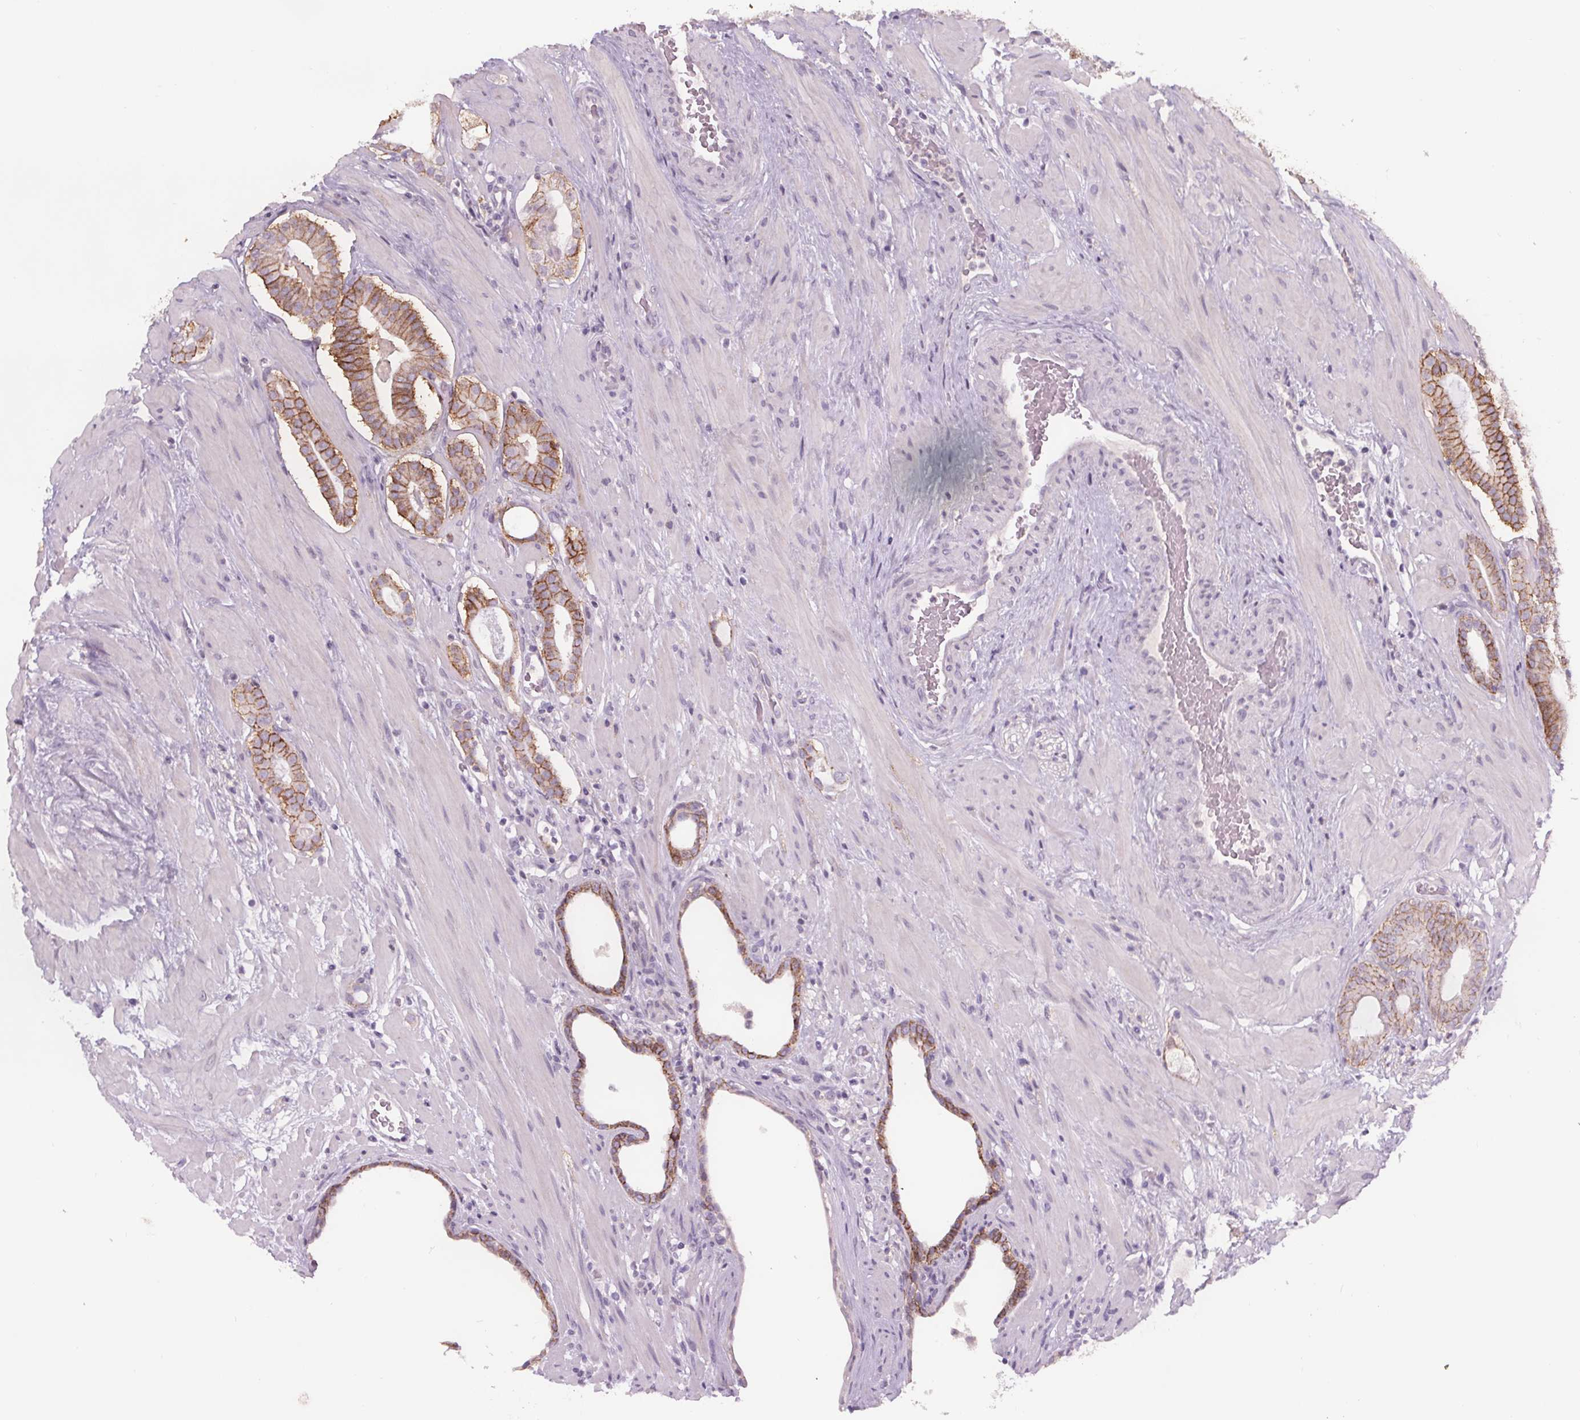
{"staining": {"intensity": "moderate", "quantity": ">75%", "location": "cytoplasmic/membranous"}, "tissue": "prostate cancer", "cell_type": "Tumor cells", "image_type": "cancer", "snomed": [{"axis": "morphology", "description": "Adenocarcinoma, Low grade"}, {"axis": "topography", "description": "Prostate"}], "caption": "The immunohistochemical stain labels moderate cytoplasmic/membranous positivity in tumor cells of prostate cancer tissue. (DAB = brown stain, brightfield microscopy at high magnification).", "gene": "ATP1A1", "patient": {"sex": "male", "age": 57}}